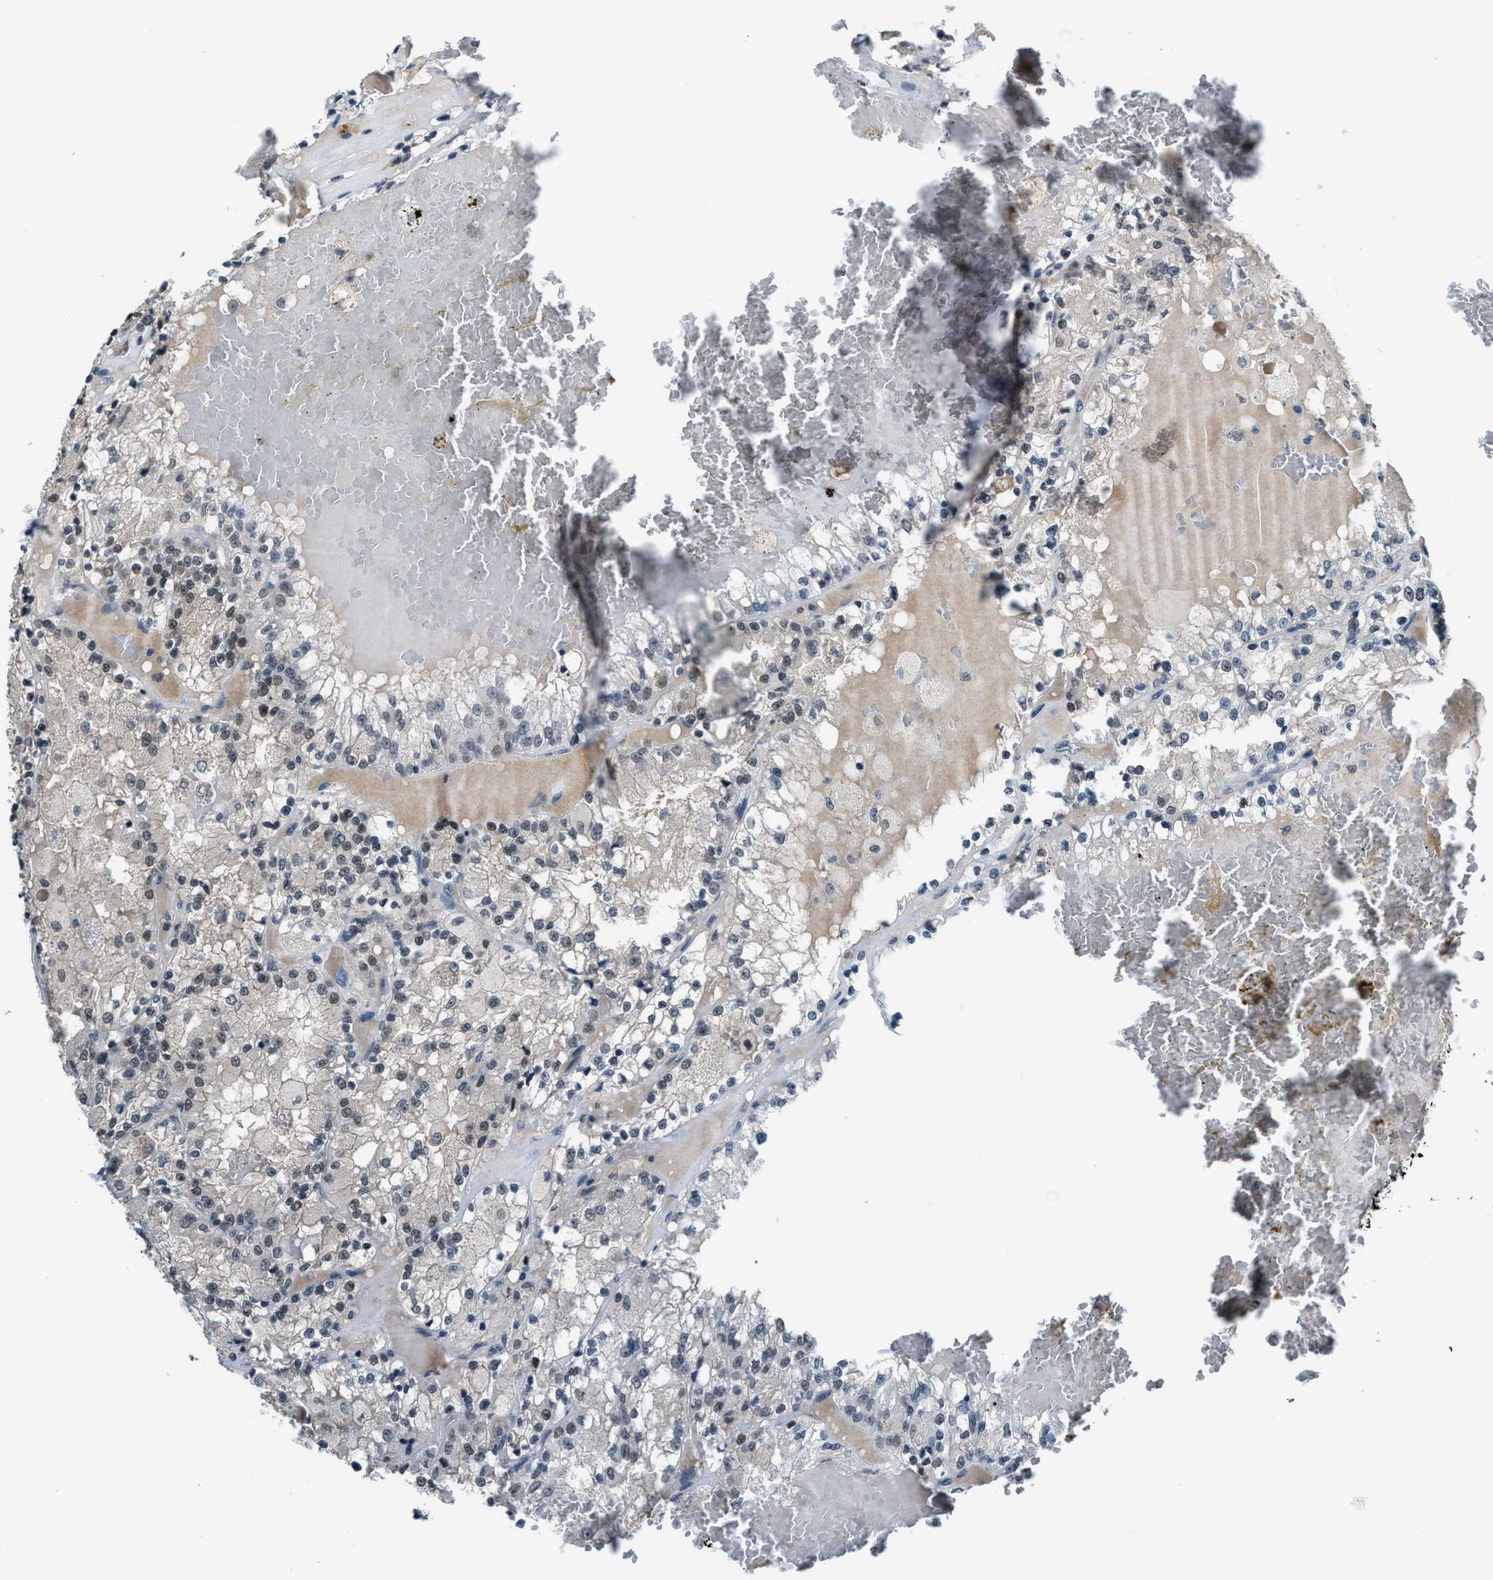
{"staining": {"intensity": "weak", "quantity": "25%-75%", "location": "nuclear"}, "tissue": "renal cancer", "cell_type": "Tumor cells", "image_type": "cancer", "snomed": [{"axis": "morphology", "description": "Adenocarcinoma, NOS"}, {"axis": "topography", "description": "Kidney"}], "caption": "Tumor cells exhibit weak nuclear positivity in approximately 25%-75% of cells in adenocarcinoma (renal).", "gene": "DUSP19", "patient": {"sex": "female", "age": 56}}